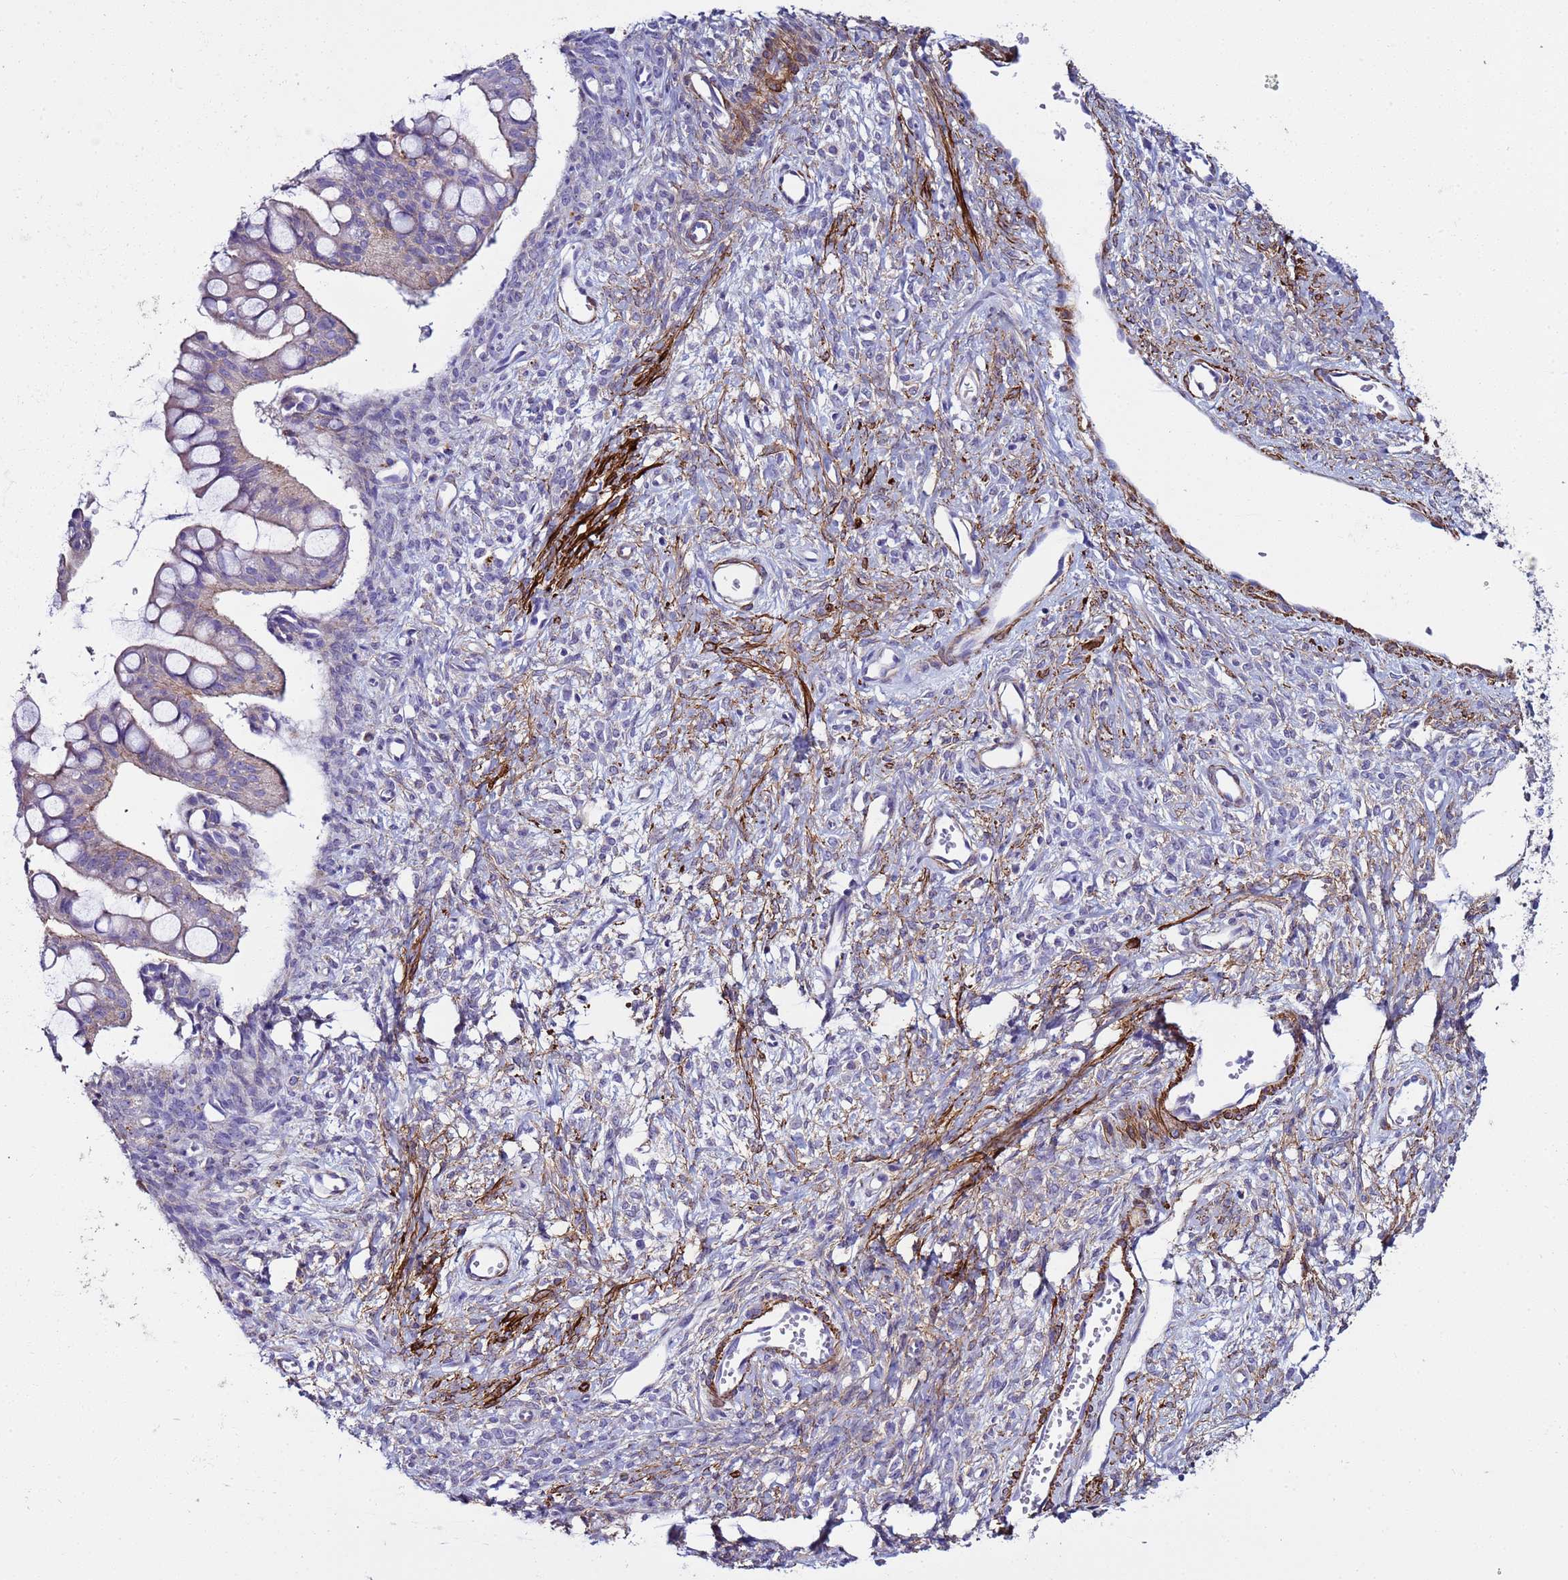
{"staining": {"intensity": "negative", "quantity": "none", "location": "none"}, "tissue": "ovarian cancer", "cell_type": "Tumor cells", "image_type": "cancer", "snomed": [{"axis": "morphology", "description": "Cystadenocarcinoma, mucinous, NOS"}, {"axis": "topography", "description": "Ovary"}], "caption": "An image of human ovarian mucinous cystadenocarcinoma is negative for staining in tumor cells.", "gene": "RABL2B", "patient": {"sex": "female", "age": 73}}